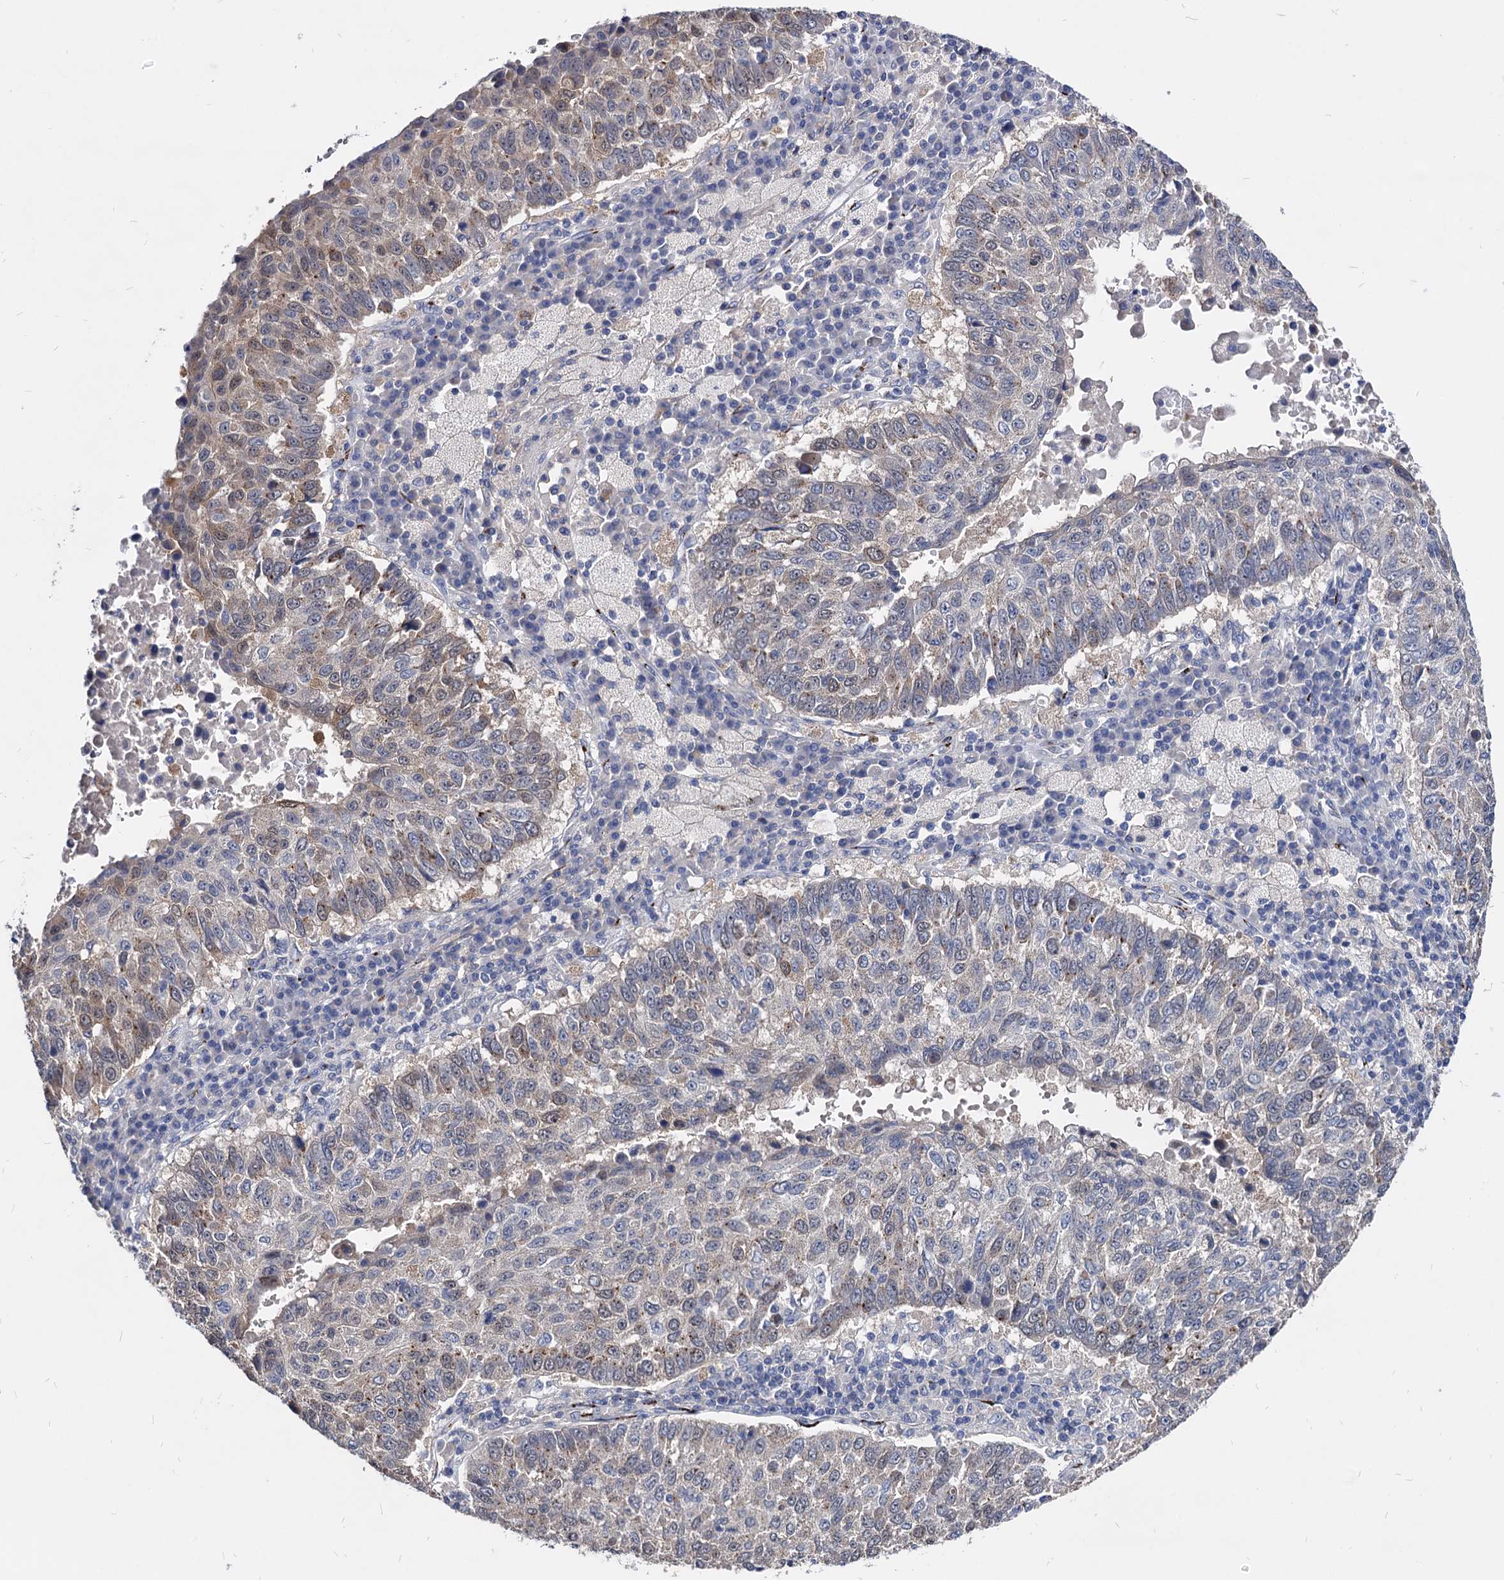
{"staining": {"intensity": "weak", "quantity": "25%-75%", "location": "cytoplasmic/membranous,nuclear"}, "tissue": "lung cancer", "cell_type": "Tumor cells", "image_type": "cancer", "snomed": [{"axis": "morphology", "description": "Squamous cell carcinoma, NOS"}, {"axis": "topography", "description": "Lung"}], "caption": "This histopathology image demonstrates squamous cell carcinoma (lung) stained with IHC to label a protein in brown. The cytoplasmic/membranous and nuclear of tumor cells show weak positivity for the protein. Nuclei are counter-stained blue.", "gene": "ESD", "patient": {"sex": "male", "age": 73}}